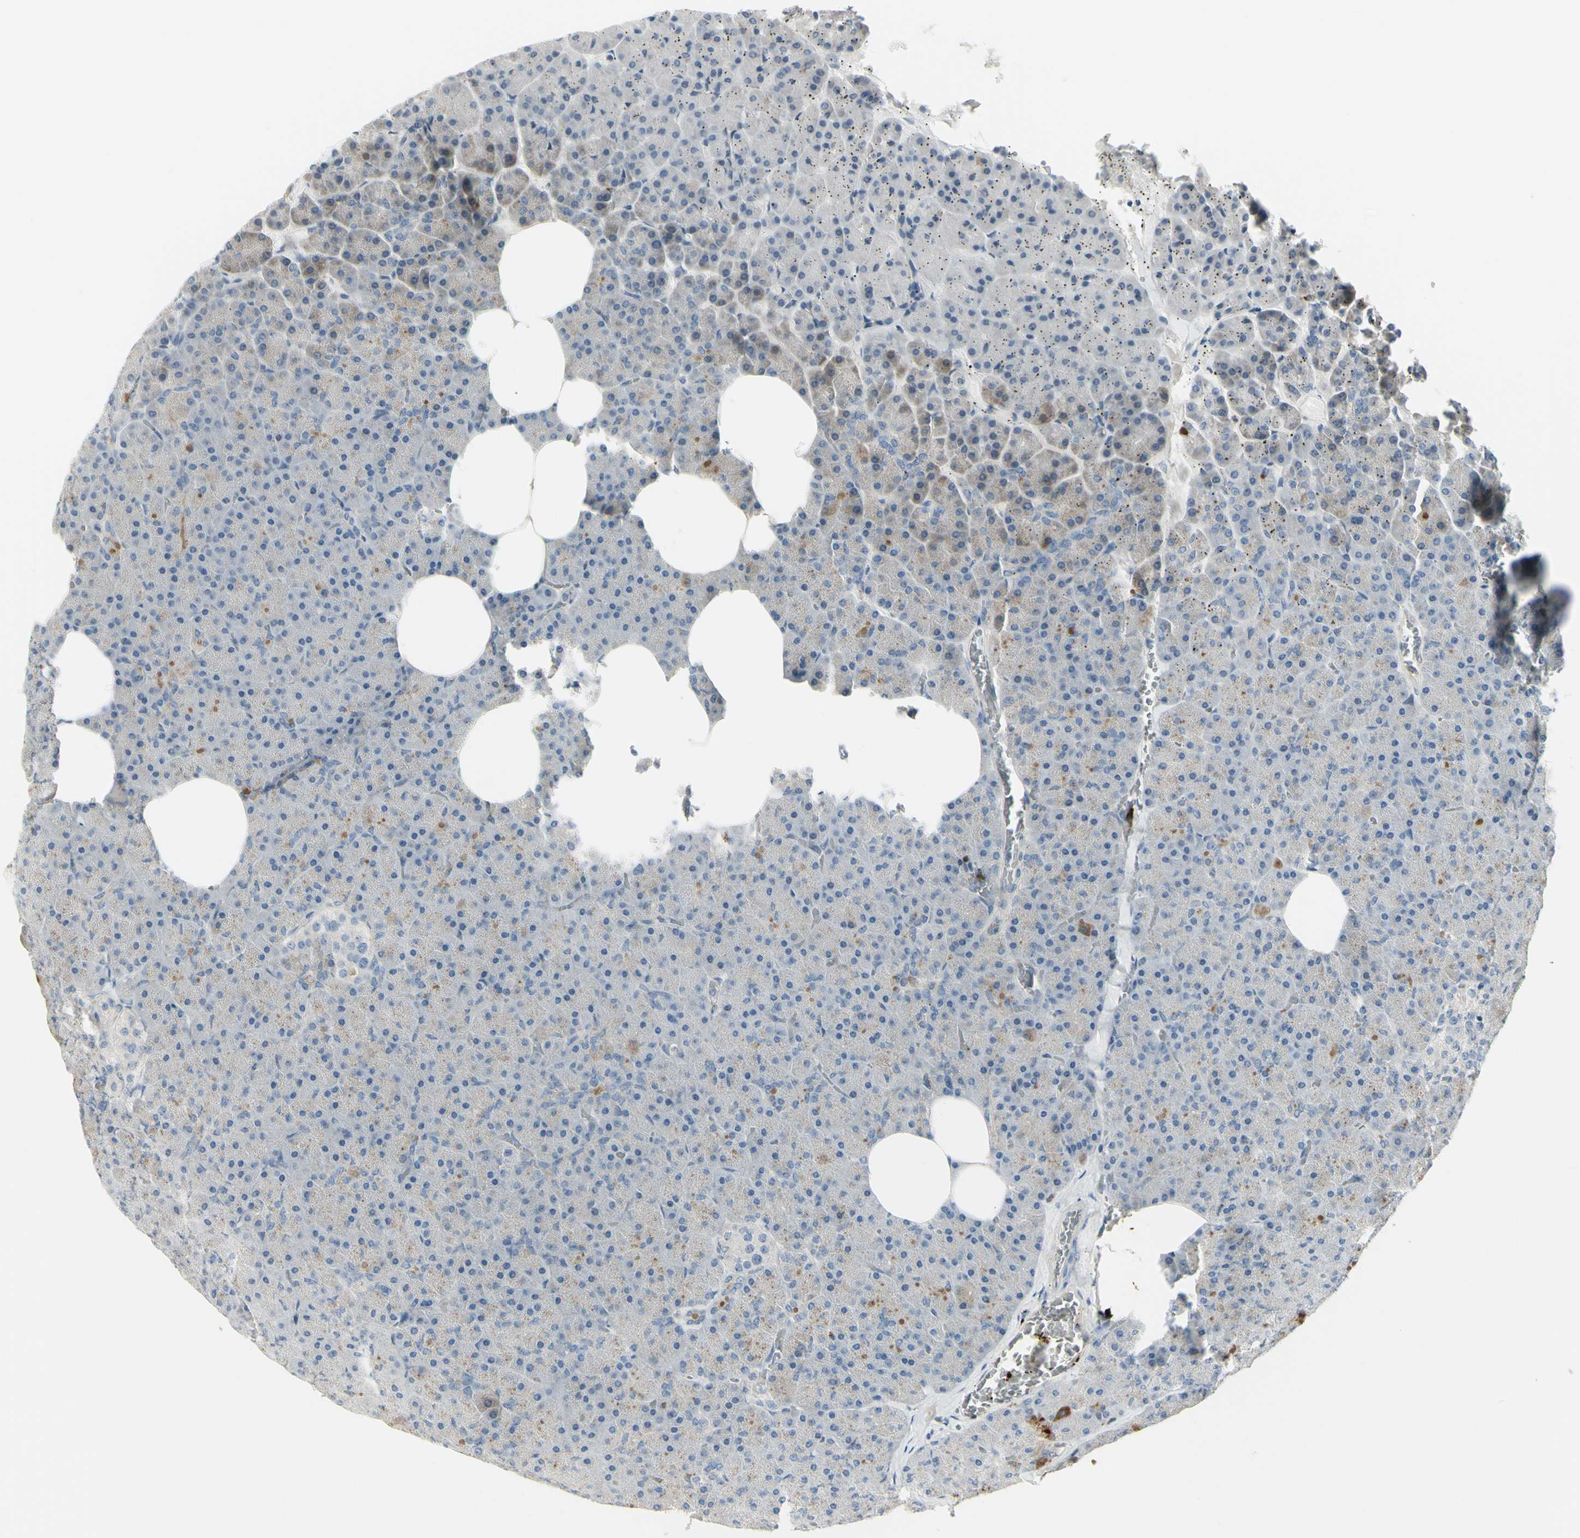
{"staining": {"intensity": "moderate", "quantity": "<25%", "location": "cytoplasmic/membranous"}, "tissue": "pancreas", "cell_type": "Exocrine glandular cells", "image_type": "normal", "snomed": [{"axis": "morphology", "description": "Normal tissue, NOS"}, {"axis": "topography", "description": "Pancreas"}], "caption": "Pancreas stained with DAB immunohistochemistry exhibits low levels of moderate cytoplasmic/membranous positivity in approximately <25% of exocrine glandular cells. The protein of interest is shown in brown color, while the nuclei are stained blue.", "gene": "CCNB2", "patient": {"sex": "female", "age": 35}}